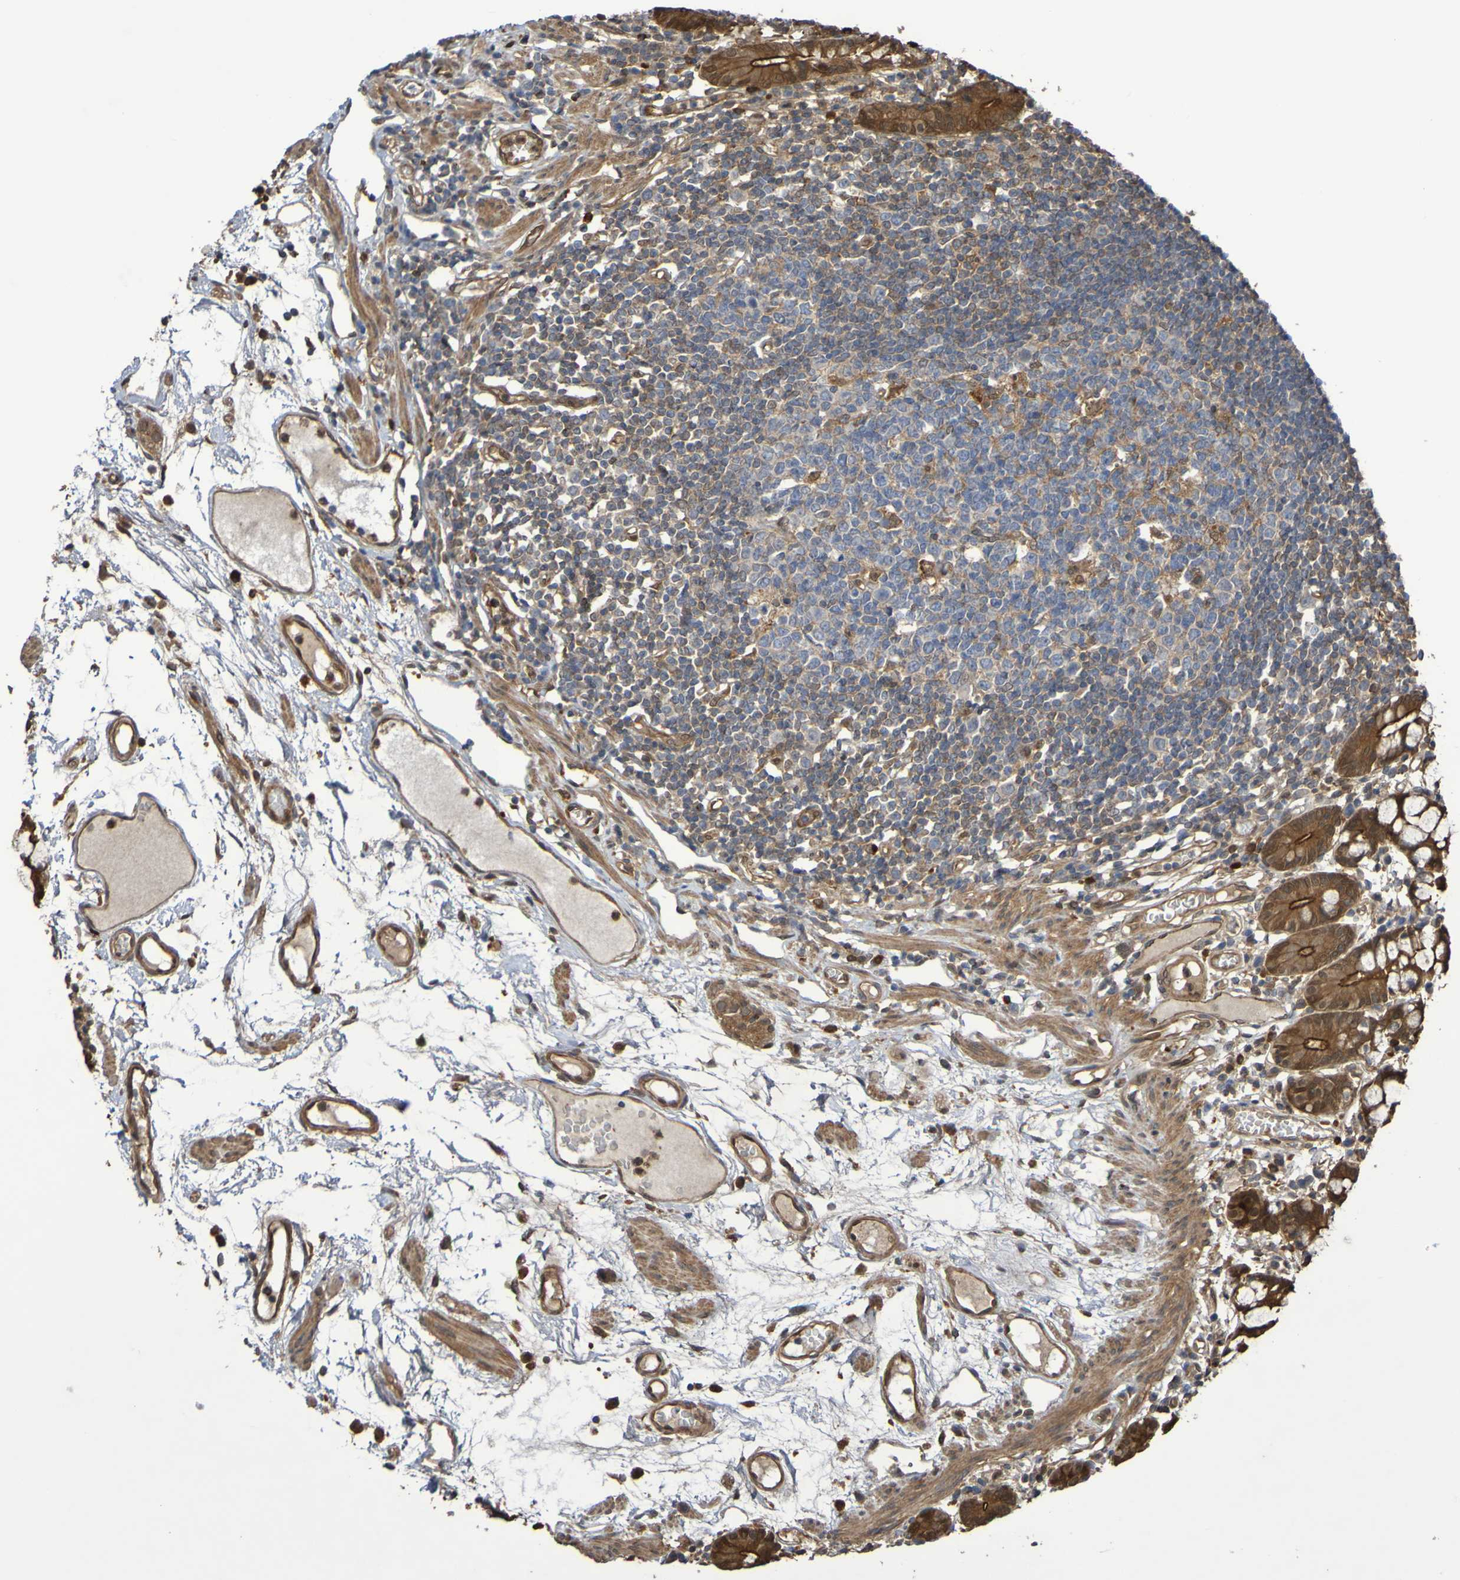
{"staining": {"intensity": "strong", "quantity": ">75%", "location": "cytoplasmic/membranous"}, "tissue": "small intestine", "cell_type": "Glandular cells", "image_type": "normal", "snomed": [{"axis": "morphology", "description": "Normal tissue, NOS"}, {"axis": "morphology", "description": "Cystadenocarcinoma, serous, Metastatic site"}, {"axis": "topography", "description": "Small intestine"}], "caption": "Immunohistochemical staining of unremarkable human small intestine shows >75% levels of strong cytoplasmic/membranous protein positivity in approximately >75% of glandular cells. Using DAB (brown) and hematoxylin (blue) stains, captured at high magnification using brightfield microscopy.", "gene": "SERPINB6", "patient": {"sex": "female", "age": 61}}